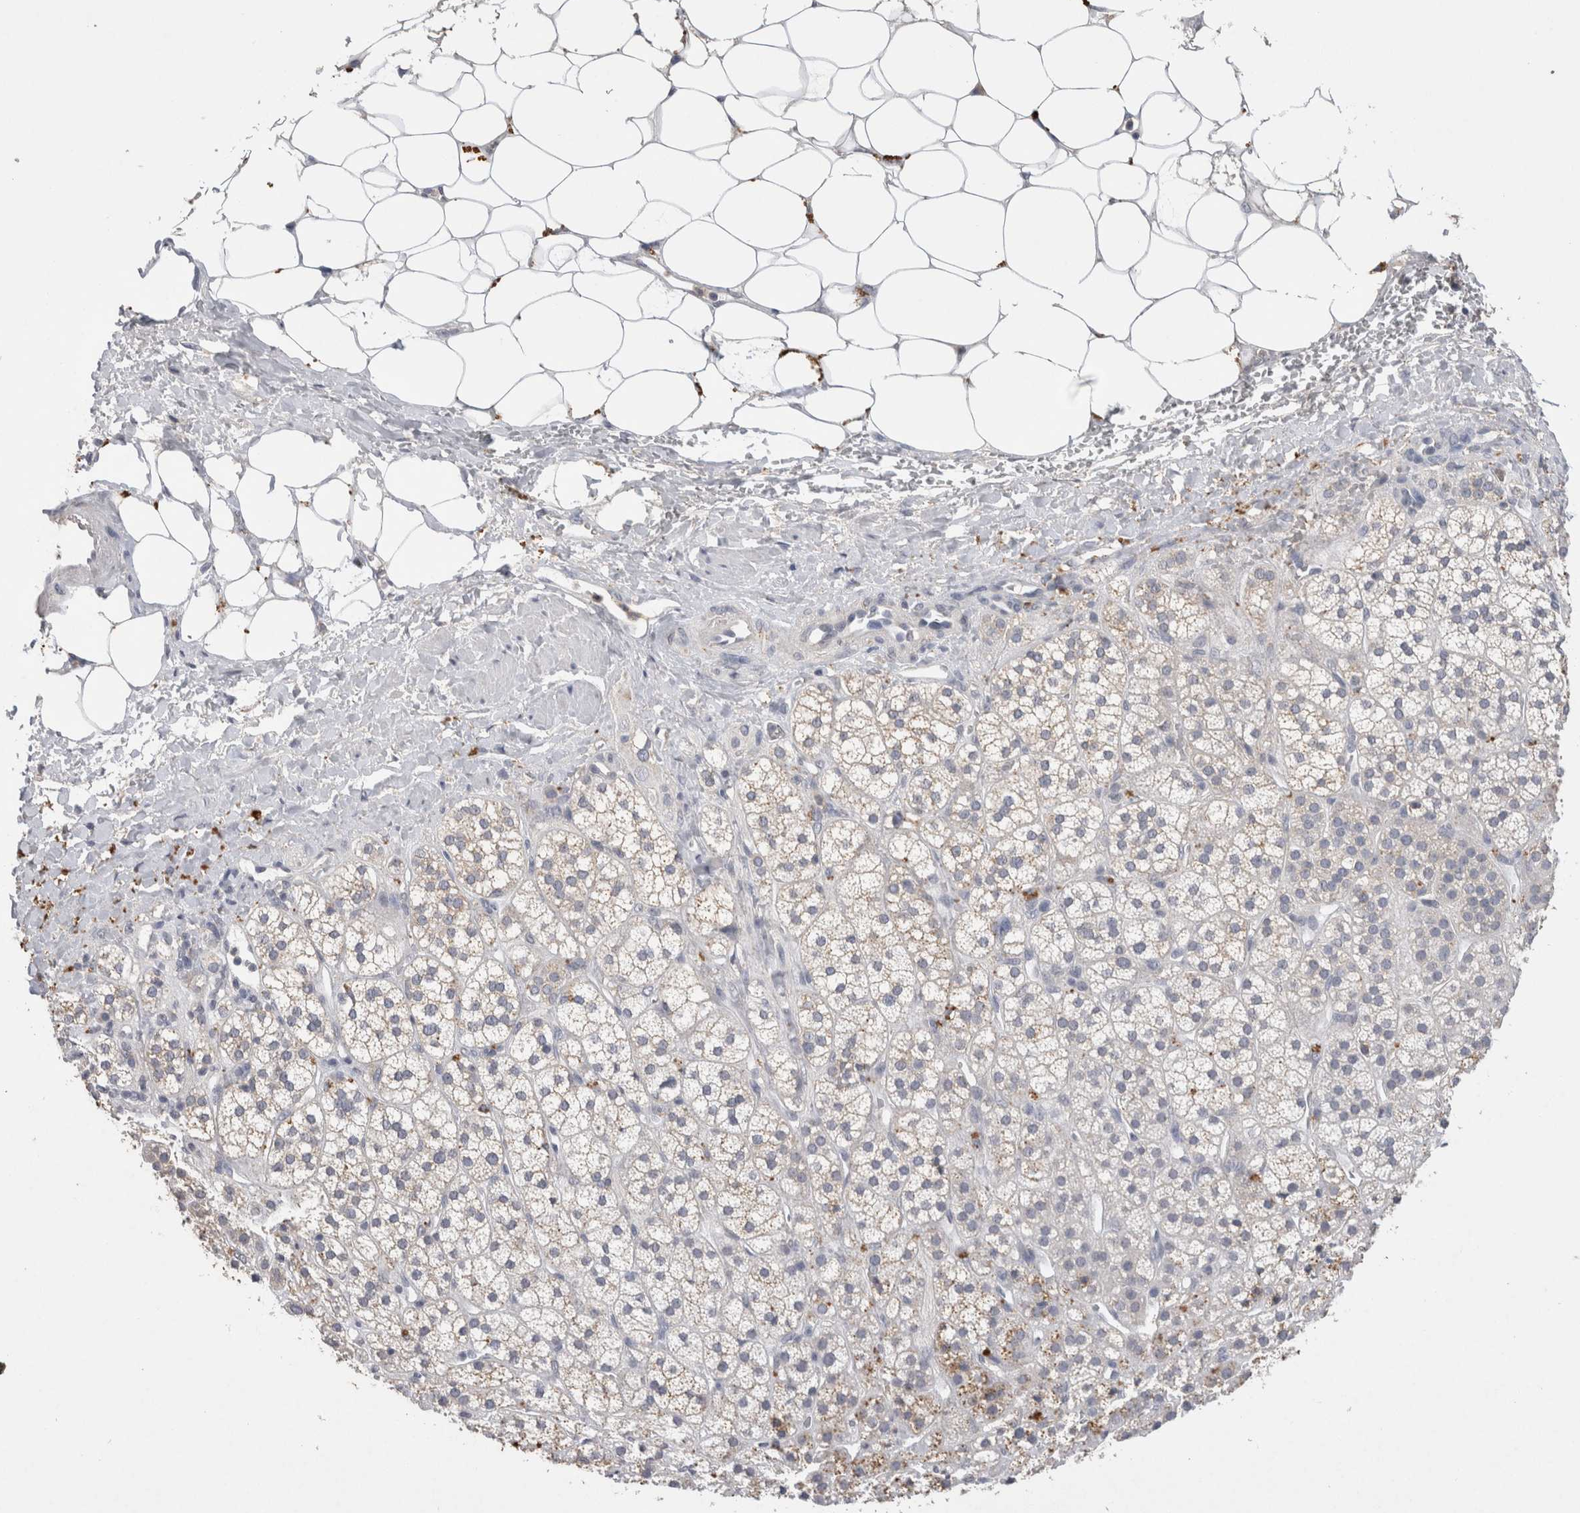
{"staining": {"intensity": "moderate", "quantity": "<25%", "location": "cytoplasmic/membranous"}, "tissue": "adrenal gland", "cell_type": "Glandular cells", "image_type": "normal", "snomed": [{"axis": "morphology", "description": "Normal tissue, NOS"}, {"axis": "topography", "description": "Adrenal gland"}], "caption": "A brown stain highlights moderate cytoplasmic/membranous positivity of a protein in glandular cells of unremarkable human adrenal gland. Immunohistochemistry stains the protein in brown and the nuclei are stained blue.", "gene": "CNTFR", "patient": {"sex": "male", "age": 56}}